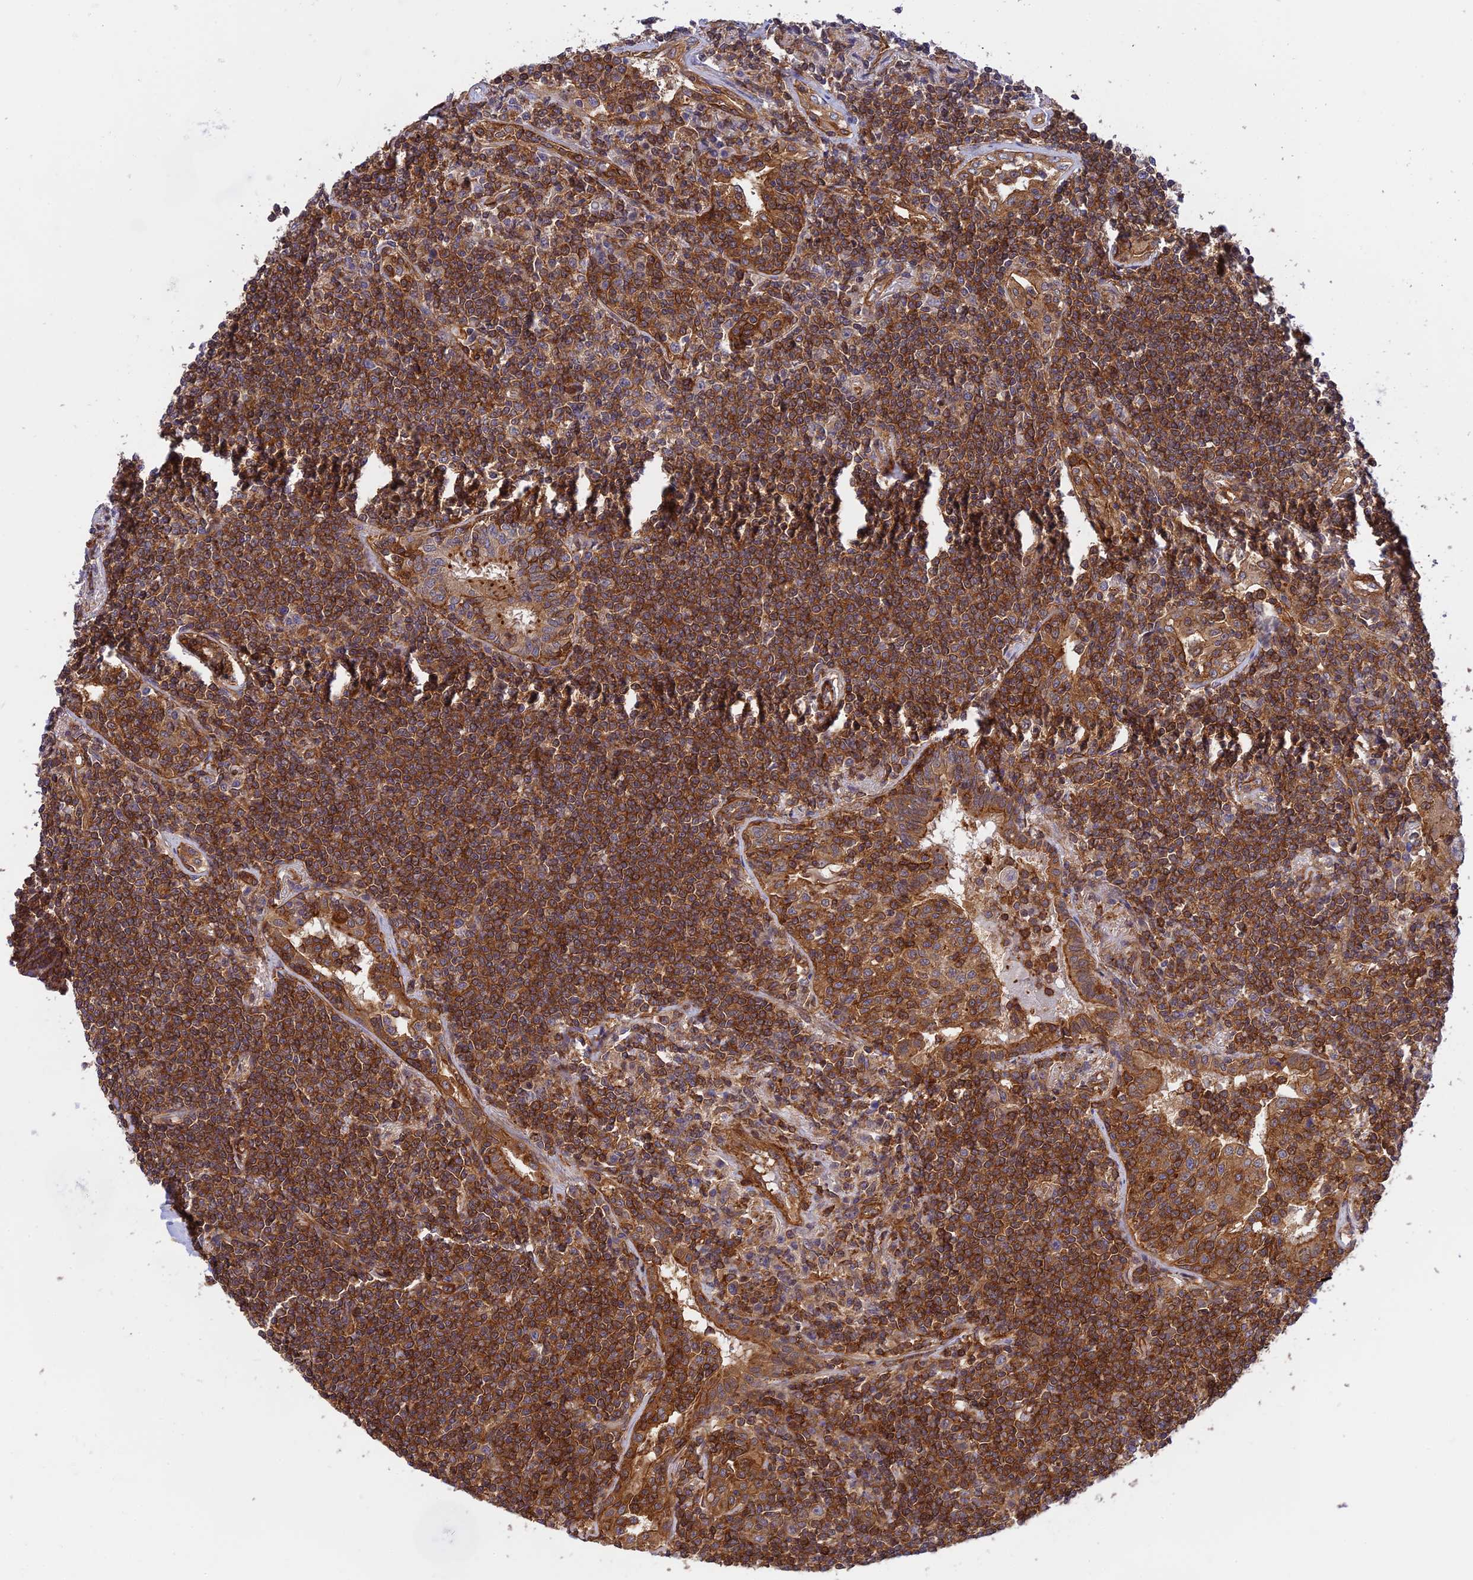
{"staining": {"intensity": "strong", "quantity": ">75%", "location": "cytoplasmic/membranous"}, "tissue": "lymphoma", "cell_type": "Tumor cells", "image_type": "cancer", "snomed": [{"axis": "morphology", "description": "Malignant lymphoma, non-Hodgkin's type, Low grade"}, {"axis": "topography", "description": "Lung"}], "caption": "The micrograph exhibits staining of malignant lymphoma, non-Hodgkin's type (low-grade), revealing strong cytoplasmic/membranous protein positivity (brown color) within tumor cells. (IHC, brightfield microscopy, high magnification).", "gene": "EVI5L", "patient": {"sex": "female", "age": 71}}